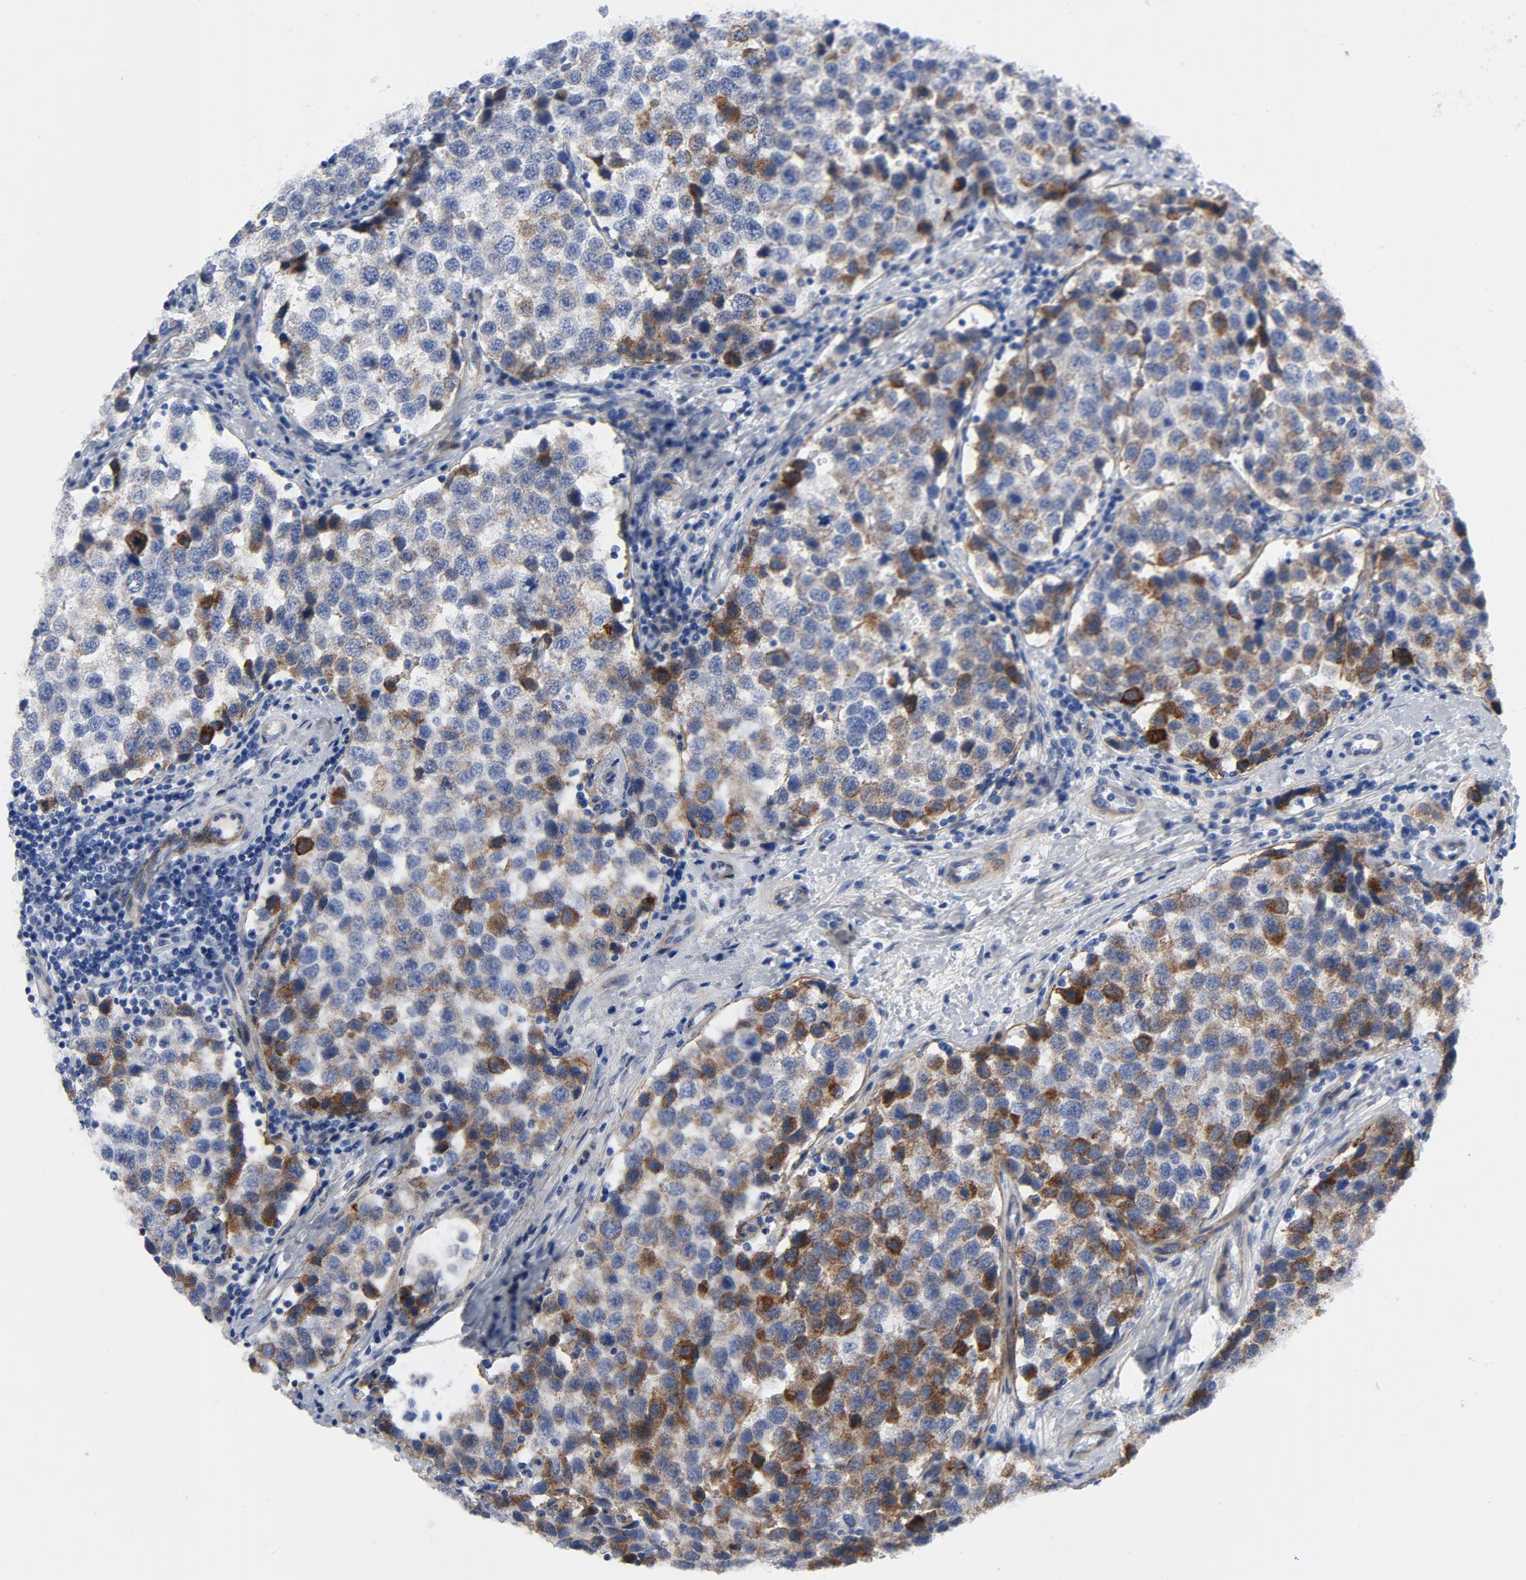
{"staining": {"intensity": "strong", "quantity": "25%-75%", "location": "cytoplasmic/membranous"}, "tissue": "testis cancer", "cell_type": "Tumor cells", "image_type": "cancer", "snomed": [{"axis": "morphology", "description": "Seminoma, NOS"}, {"axis": "topography", "description": "Testis"}], "caption": "Testis cancer (seminoma) was stained to show a protein in brown. There is high levels of strong cytoplasmic/membranous staining in about 25%-75% of tumor cells.", "gene": "LAMC1", "patient": {"sex": "male", "age": 39}}